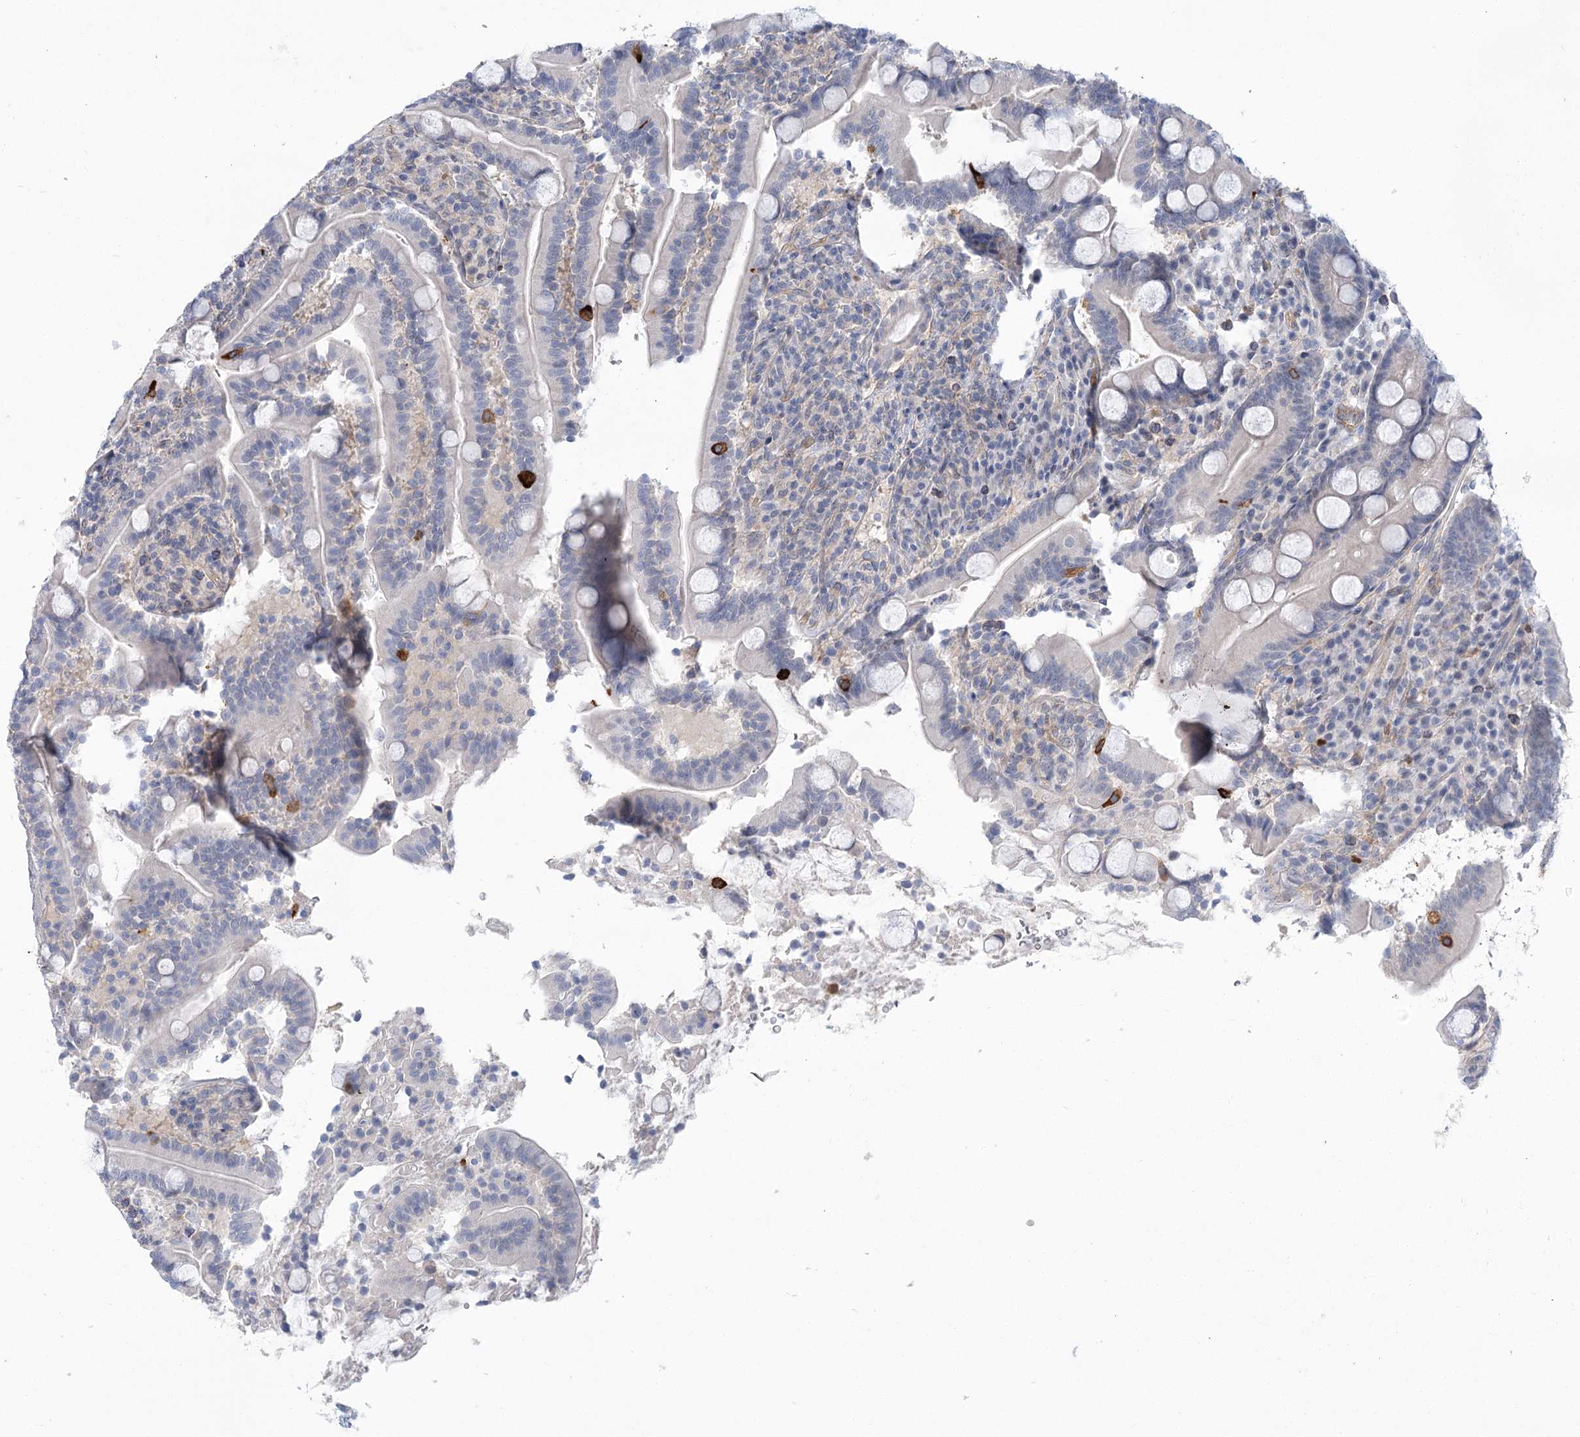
{"staining": {"intensity": "strong", "quantity": "<25%", "location": "cytoplasmic/membranous"}, "tissue": "duodenum", "cell_type": "Glandular cells", "image_type": "normal", "snomed": [{"axis": "morphology", "description": "Normal tissue, NOS"}, {"axis": "topography", "description": "Duodenum"}], "caption": "IHC photomicrograph of benign duodenum: duodenum stained using immunohistochemistry (IHC) displays medium levels of strong protein expression localized specifically in the cytoplasmic/membranous of glandular cells, appearing as a cytoplasmic/membranous brown color.", "gene": "THAP6", "patient": {"sex": "male", "age": 35}}